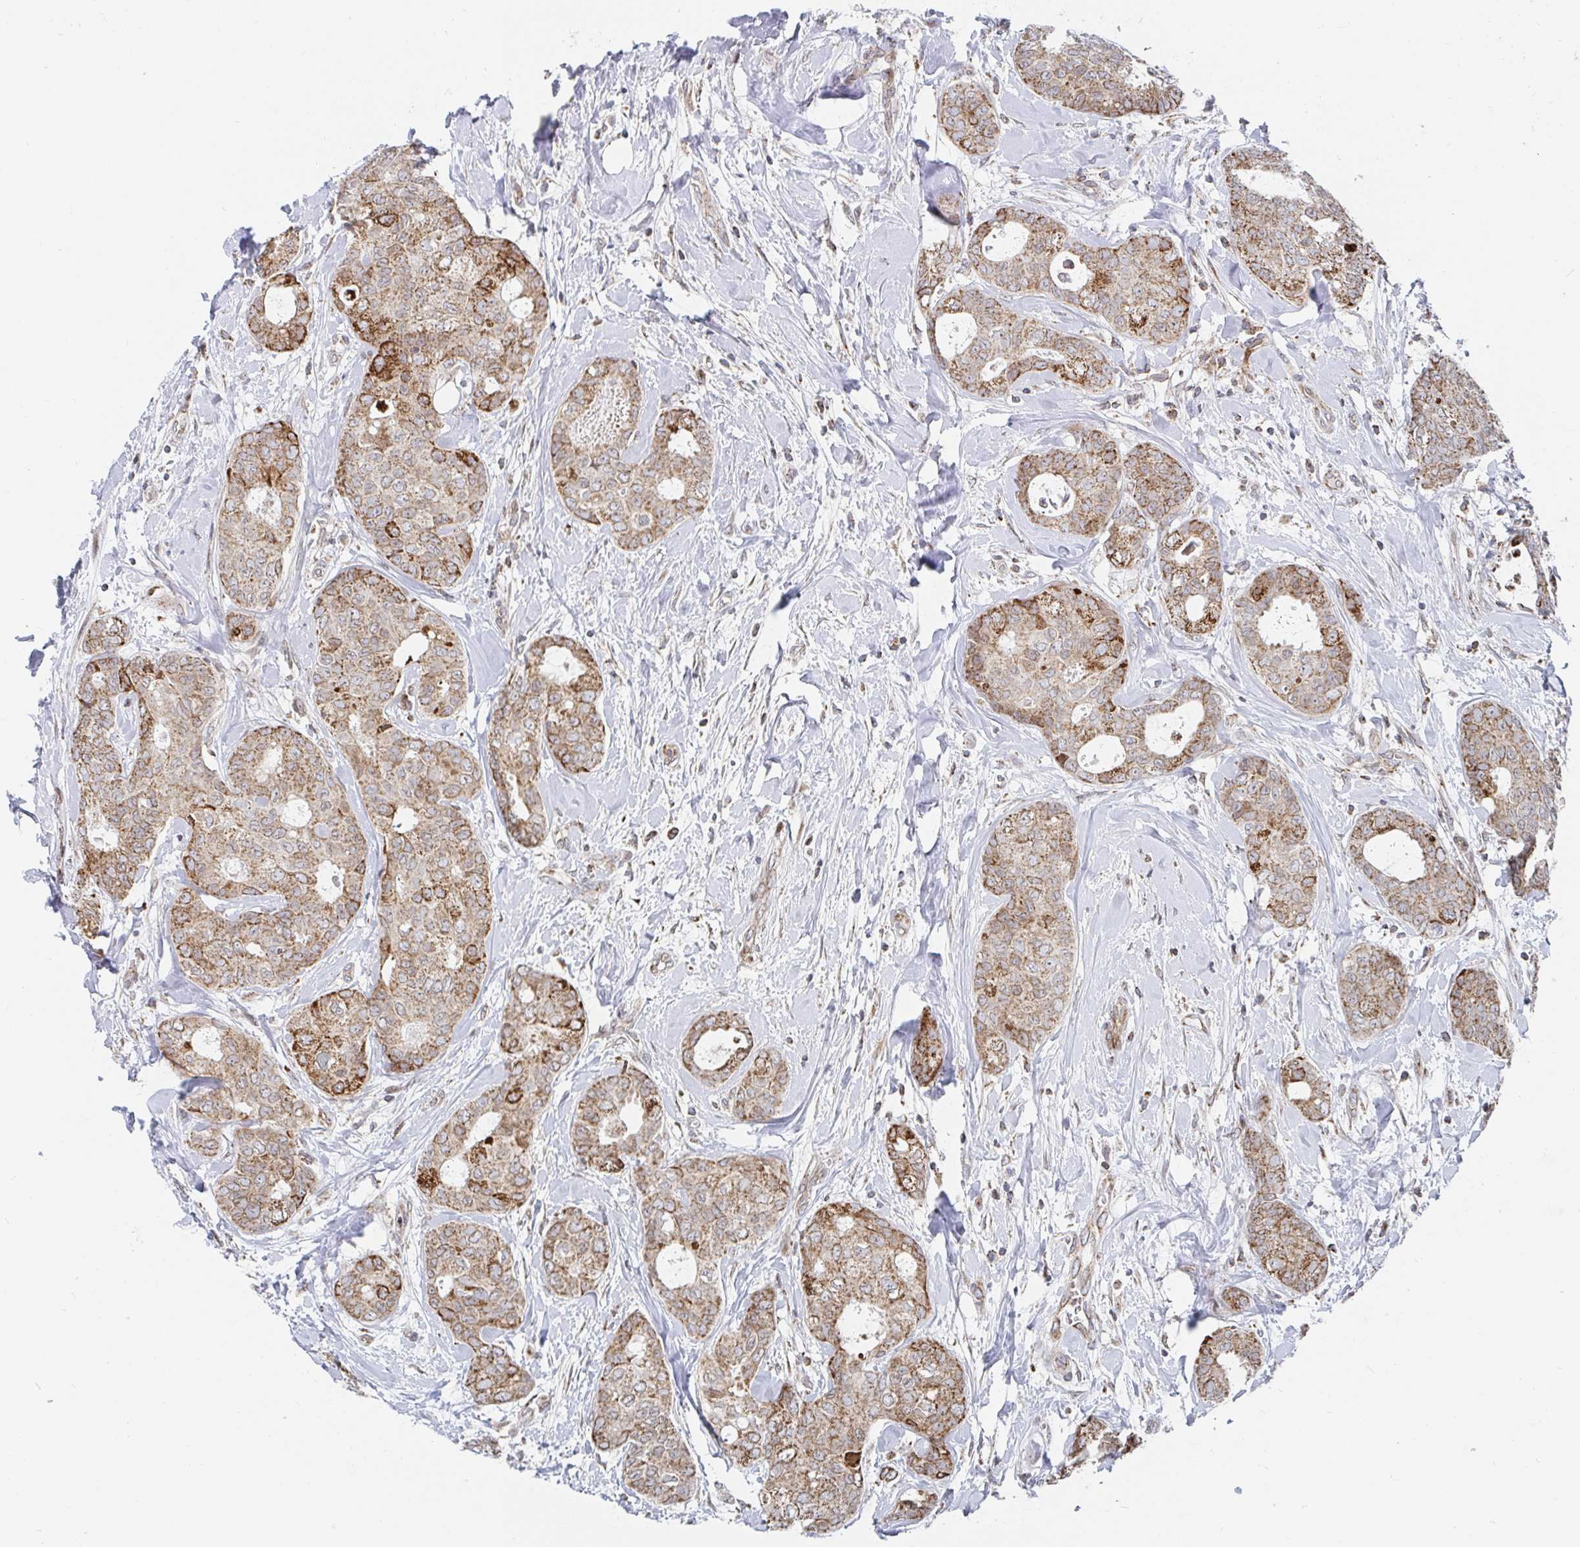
{"staining": {"intensity": "moderate", "quantity": ">75%", "location": "cytoplasmic/membranous"}, "tissue": "breast cancer", "cell_type": "Tumor cells", "image_type": "cancer", "snomed": [{"axis": "morphology", "description": "Duct carcinoma"}, {"axis": "topography", "description": "Breast"}], "caption": "Breast intraductal carcinoma stained with a brown dye displays moderate cytoplasmic/membranous positive positivity in about >75% of tumor cells.", "gene": "STARD8", "patient": {"sex": "female", "age": 45}}